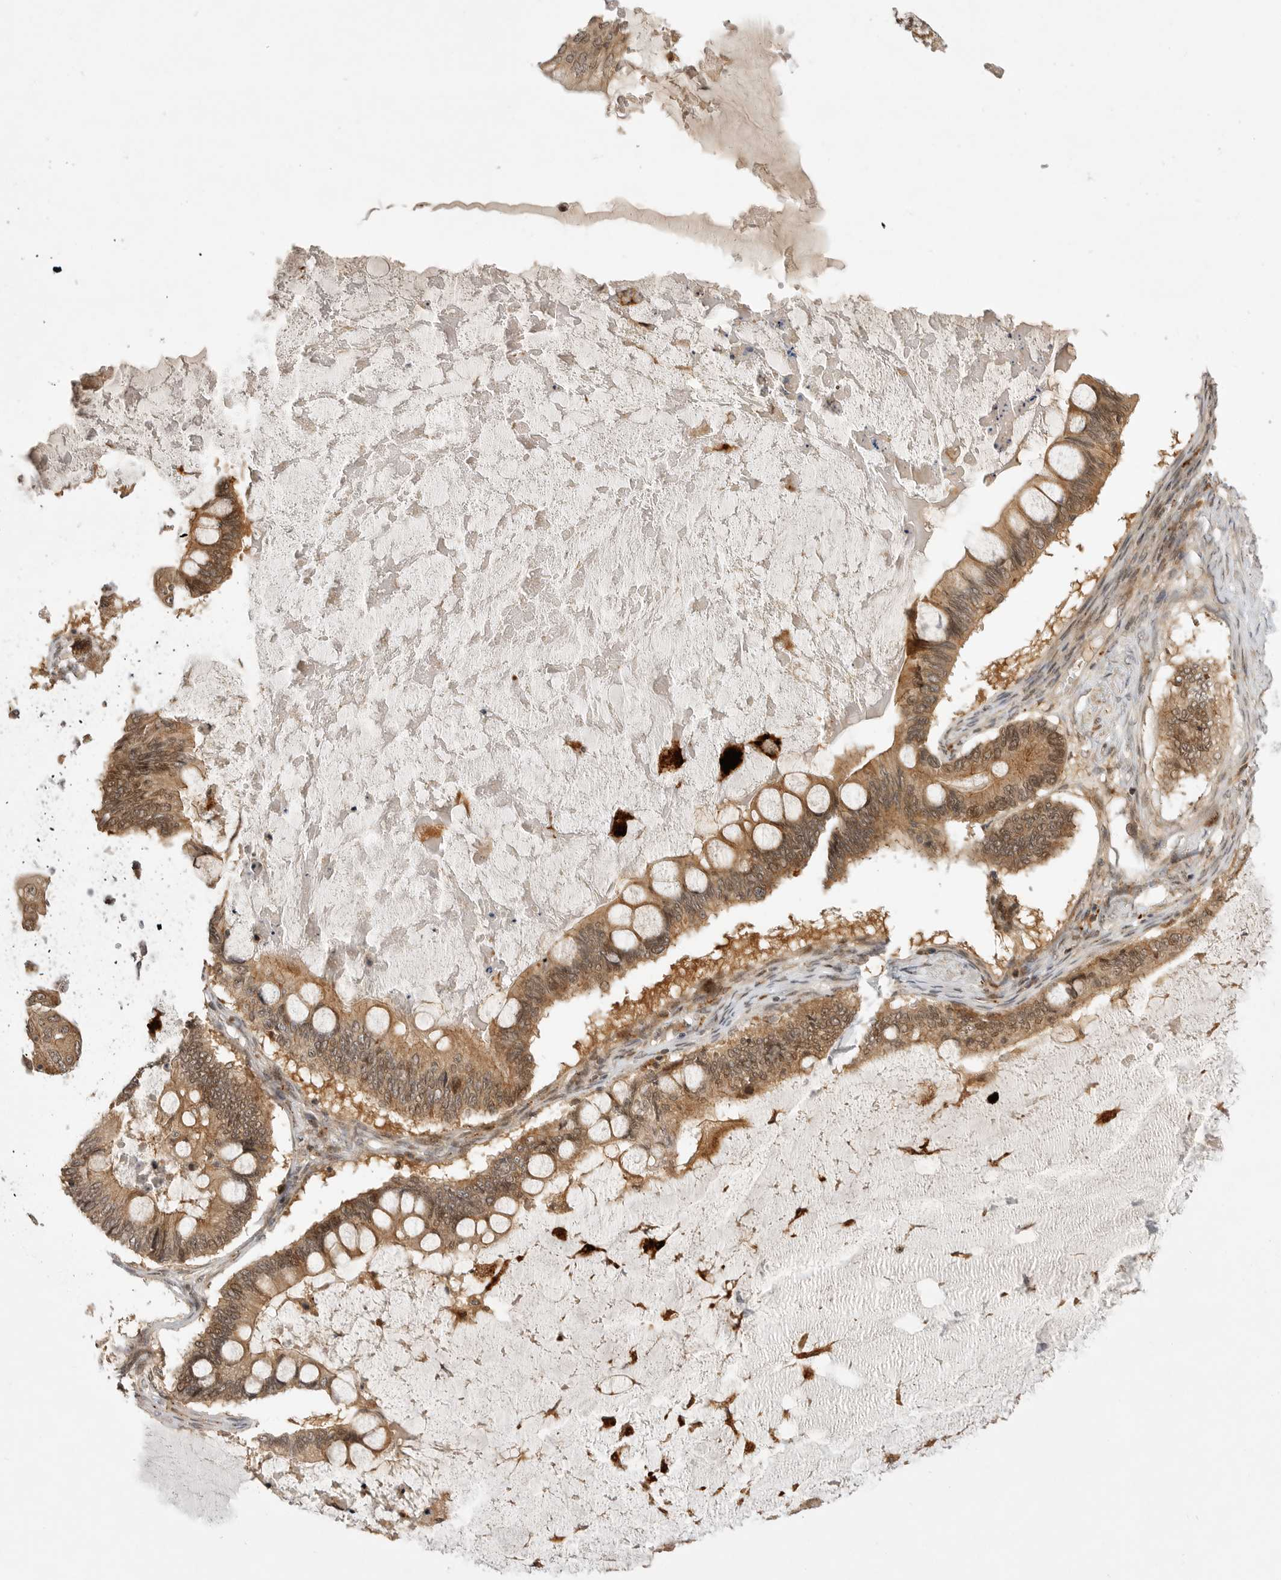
{"staining": {"intensity": "moderate", "quantity": ">75%", "location": "cytoplasmic/membranous,nuclear"}, "tissue": "ovarian cancer", "cell_type": "Tumor cells", "image_type": "cancer", "snomed": [{"axis": "morphology", "description": "Cystadenocarcinoma, mucinous, NOS"}, {"axis": "topography", "description": "Ovary"}], "caption": "Protein staining of mucinous cystadenocarcinoma (ovarian) tissue exhibits moderate cytoplasmic/membranous and nuclear expression in approximately >75% of tumor cells. (IHC, brightfield microscopy, high magnification).", "gene": "CSNK1G3", "patient": {"sex": "female", "age": 61}}